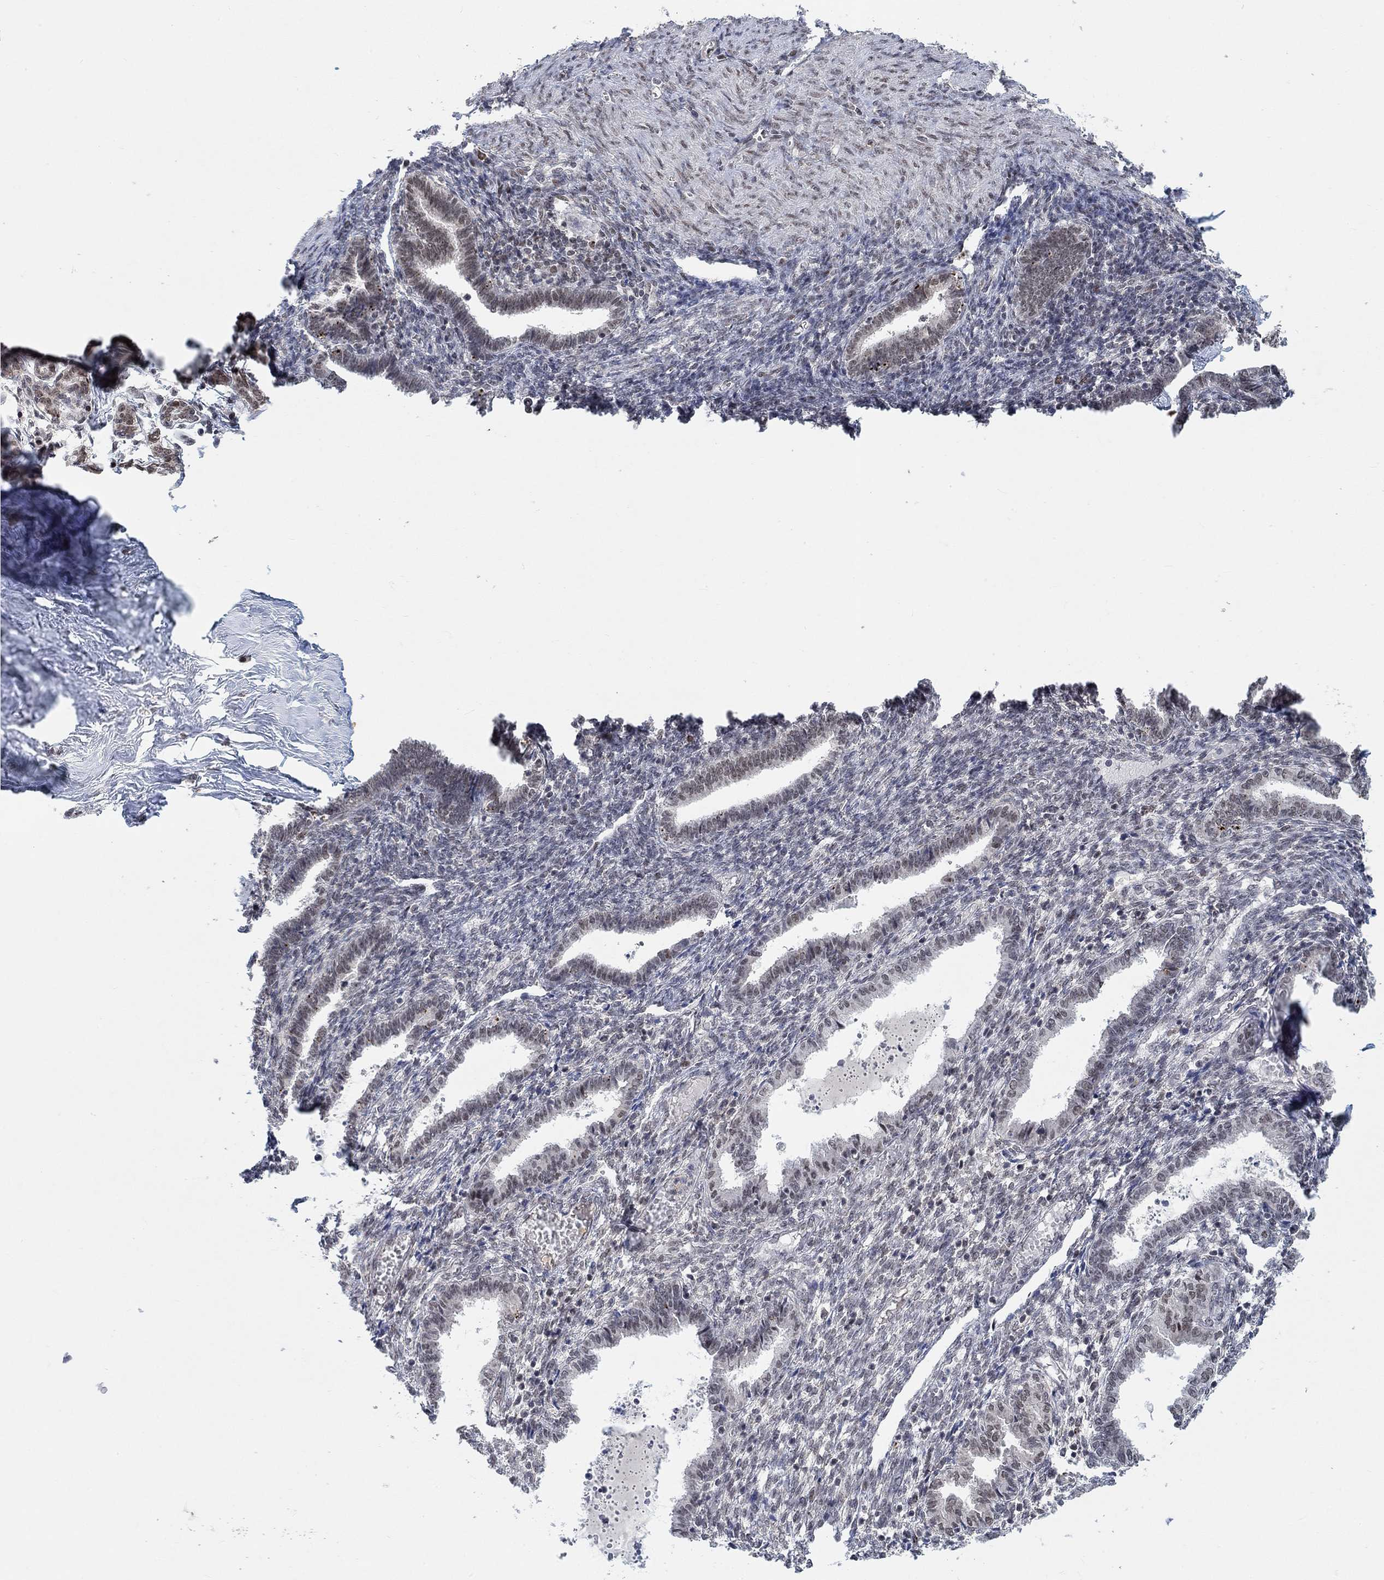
{"staining": {"intensity": "negative", "quantity": "none", "location": "none"}, "tissue": "endometrium", "cell_type": "Cells in endometrial stroma", "image_type": "normal", "snomed": [{"axis": "morphology", "description": "Normal tissue, NOS"}, {"axis": "topography", "description": "Endometrium"}], "caption": "This micrograph is of unremarkable endometrium stained with IHC to label a protein in brown with the nuclei are counter-stained blue. There is no expression in cells in endometrial stroma.", "gene": "THAP8", "patient": {"sex": "female", "age": 43}}